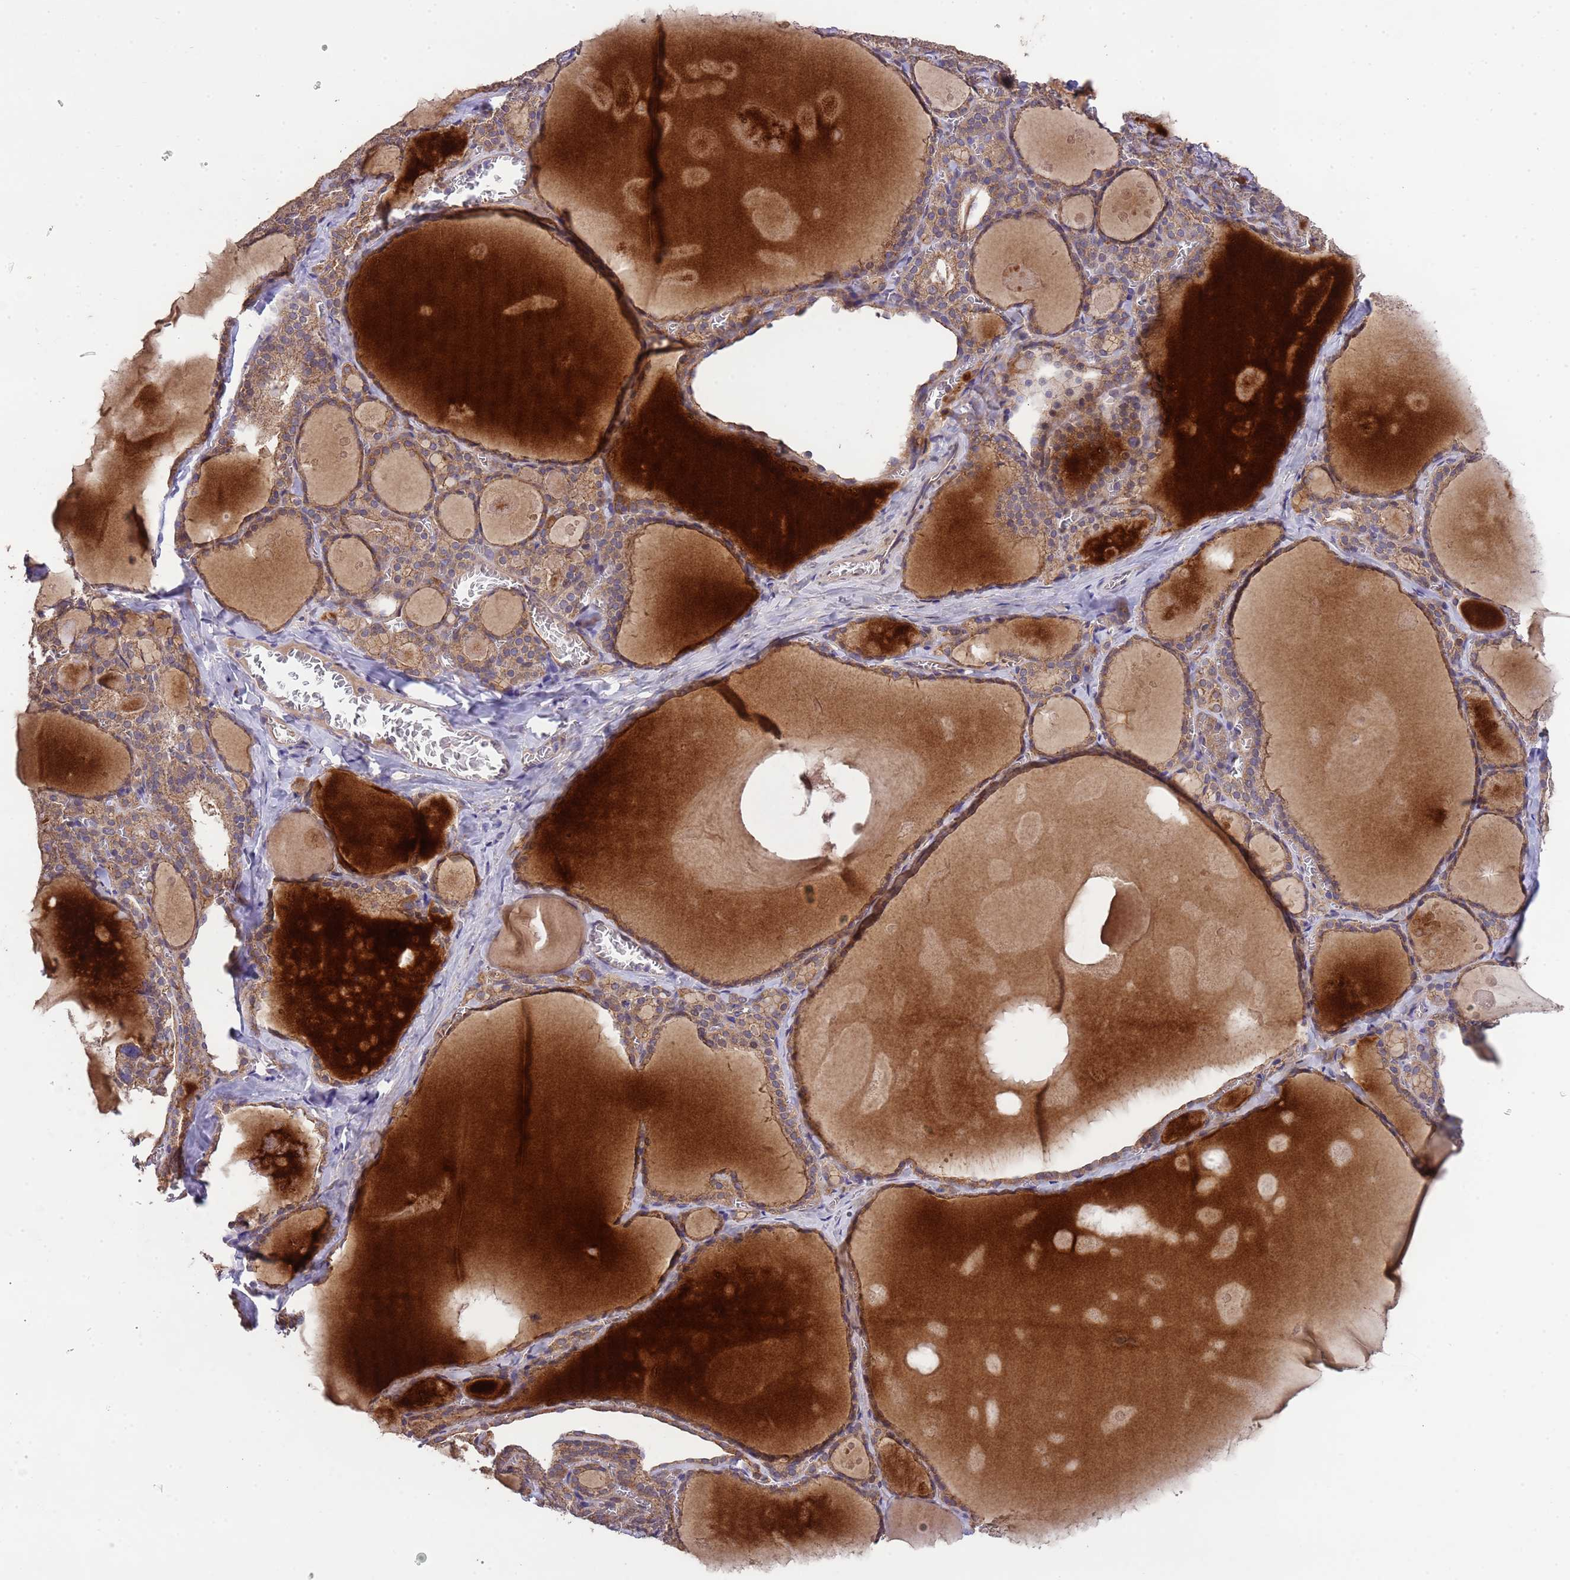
{"staining": {"intensity": "moderate", "quantity": ">75%", "location": "cytoplasmic/membranous"}, "tissue": "thyroid gland", "cell_type": "Glandular cells", "image_type": "normal", "snomed": [{"axis": "morphology", "description": "Normal tissue, NOS"}, {"axis": "topography", "description": "Thyroid gland"}], "caption": "Glandular cells exhibit moderate cytoplasmic/membranous staining in approximately >75% of cells in normal thyroid gland.", "gene": "NPHP1", "patient": {"sex": "male", "age": 56}}